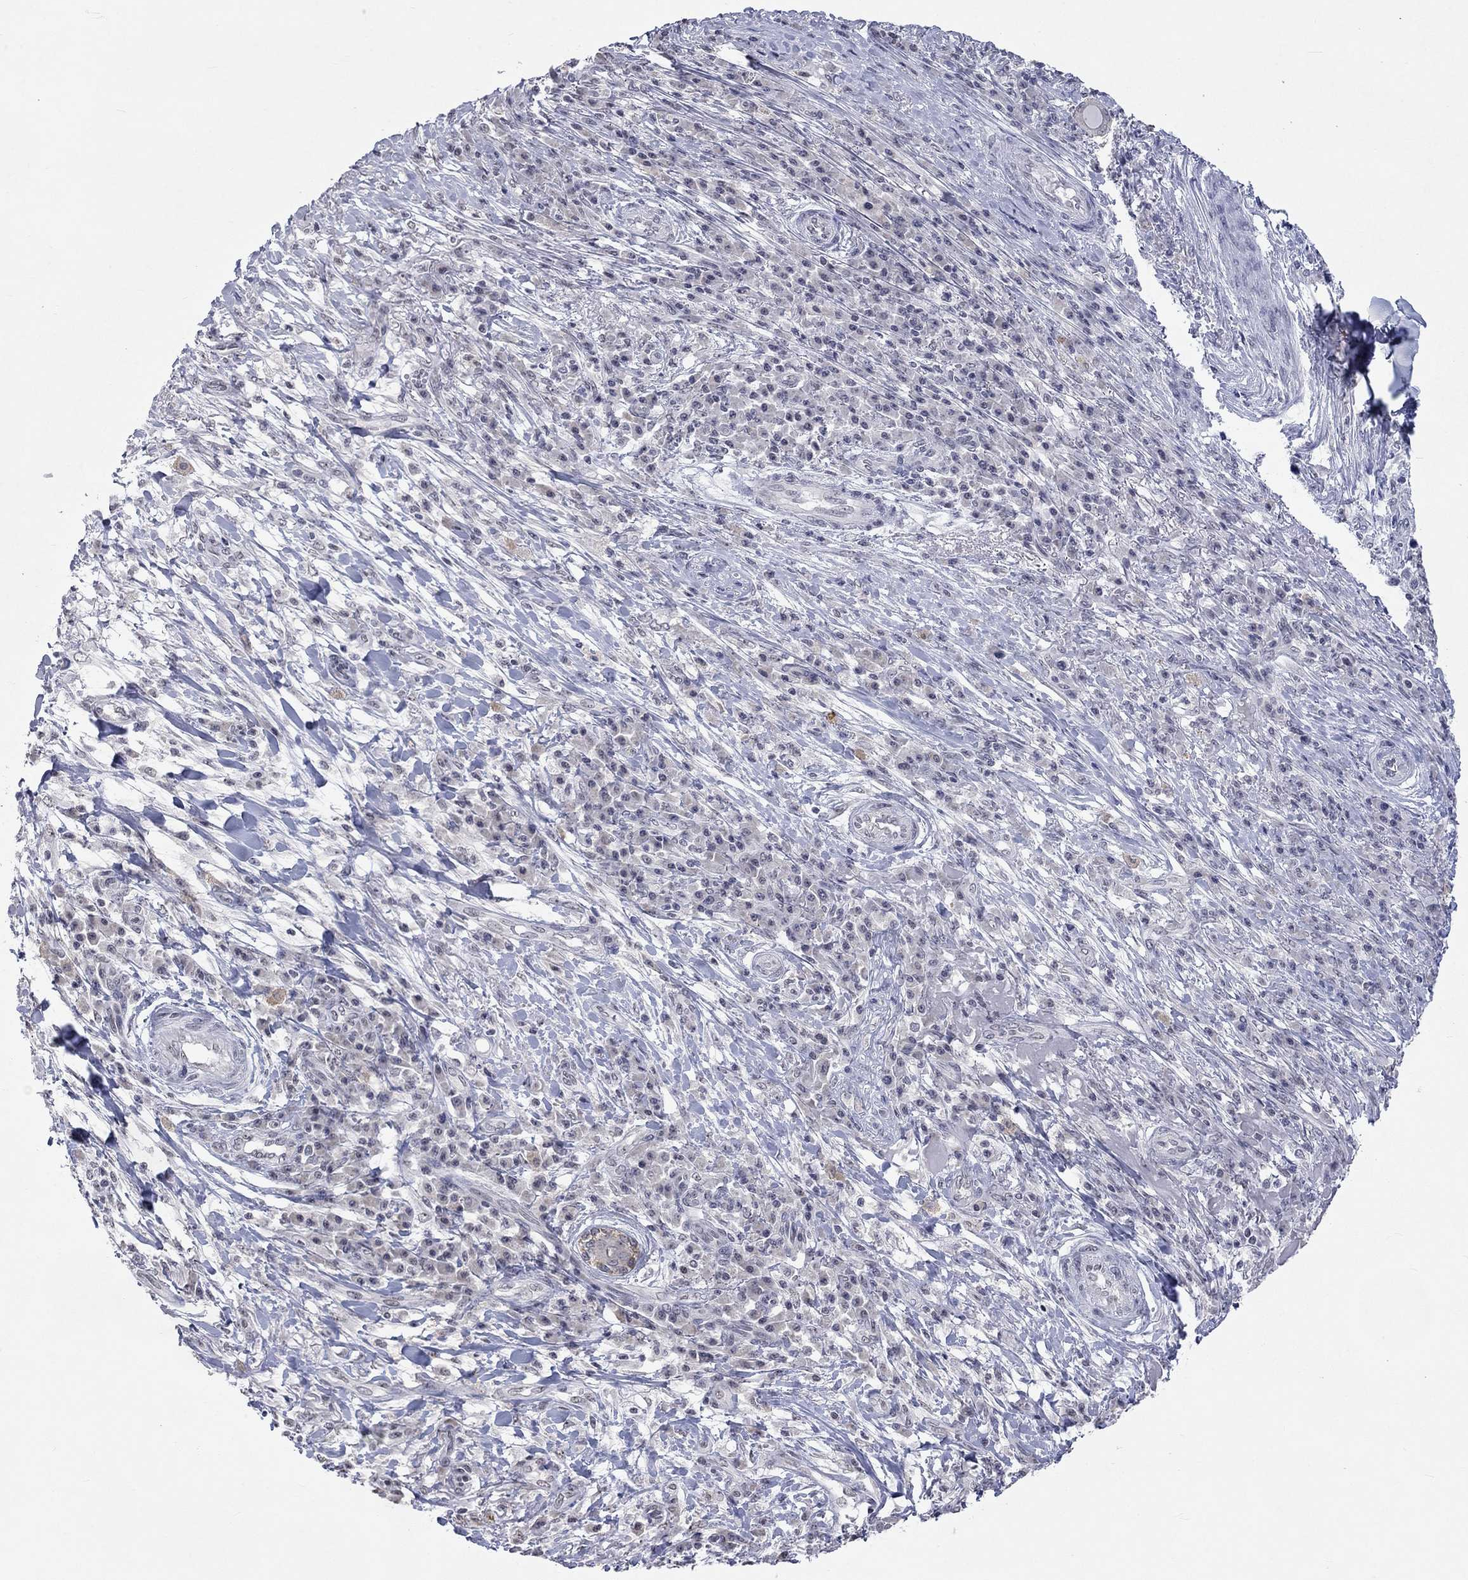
{"staining": {"intensity": "negative", "quantity": "none", "location": "none"}, "tissue": "skin cancer", "cell_type": "Tumor cells", "image_type": "cancer", "snomed": [{"axis": "morphology", "description": "Squamous cell carcinoma, NOS"}, {"axis": "topography", "description": "Skin"}], "caption": "Immunohistochemistry of squamous cell carcinoma (skin) displays no positivity in tumor cells.", "gene": "TMEM143", "patient": {"sex": "male", "age": 92}}